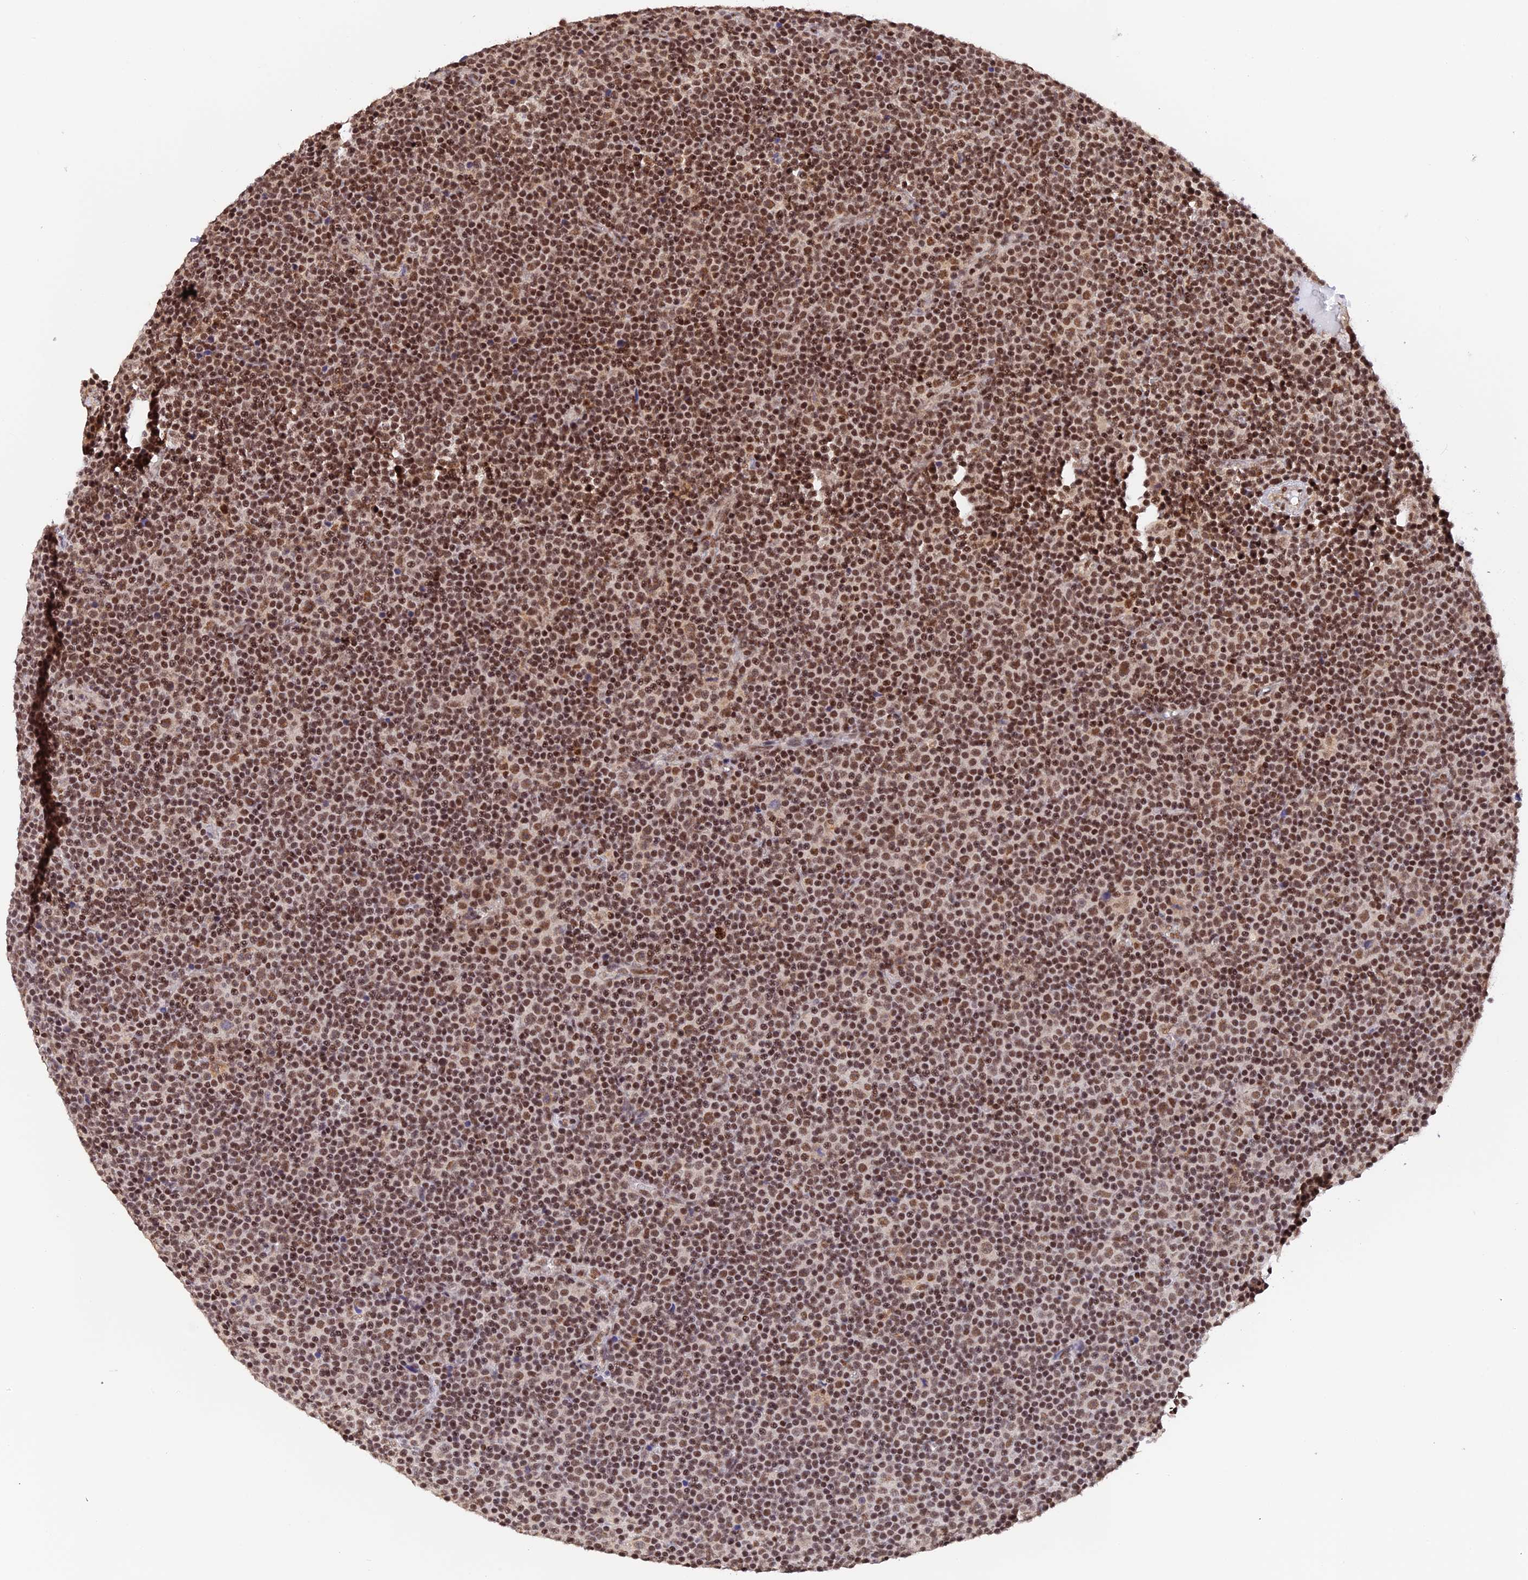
{"staining": {"intensity": "moderate", "quantity": ">75%", "location": "nuclear"}, "tissue": "lymphoma", "cell_type": "Tumor cells", "image_type": "cancer", "snomed": [{"axis": "morphology", "description": "Malignant lymphoma, non-Hodgkin's type, Low grade"}, {"axis": "topography", "description": "Lymph node"}], "caption": "This micrograph reveals IHC staining of human lymphoma, with medium moderate nuclear staining in about >75% of tumor cells.", "gene": "THAP11", "patient": {"sex": "female", "age": 67}}